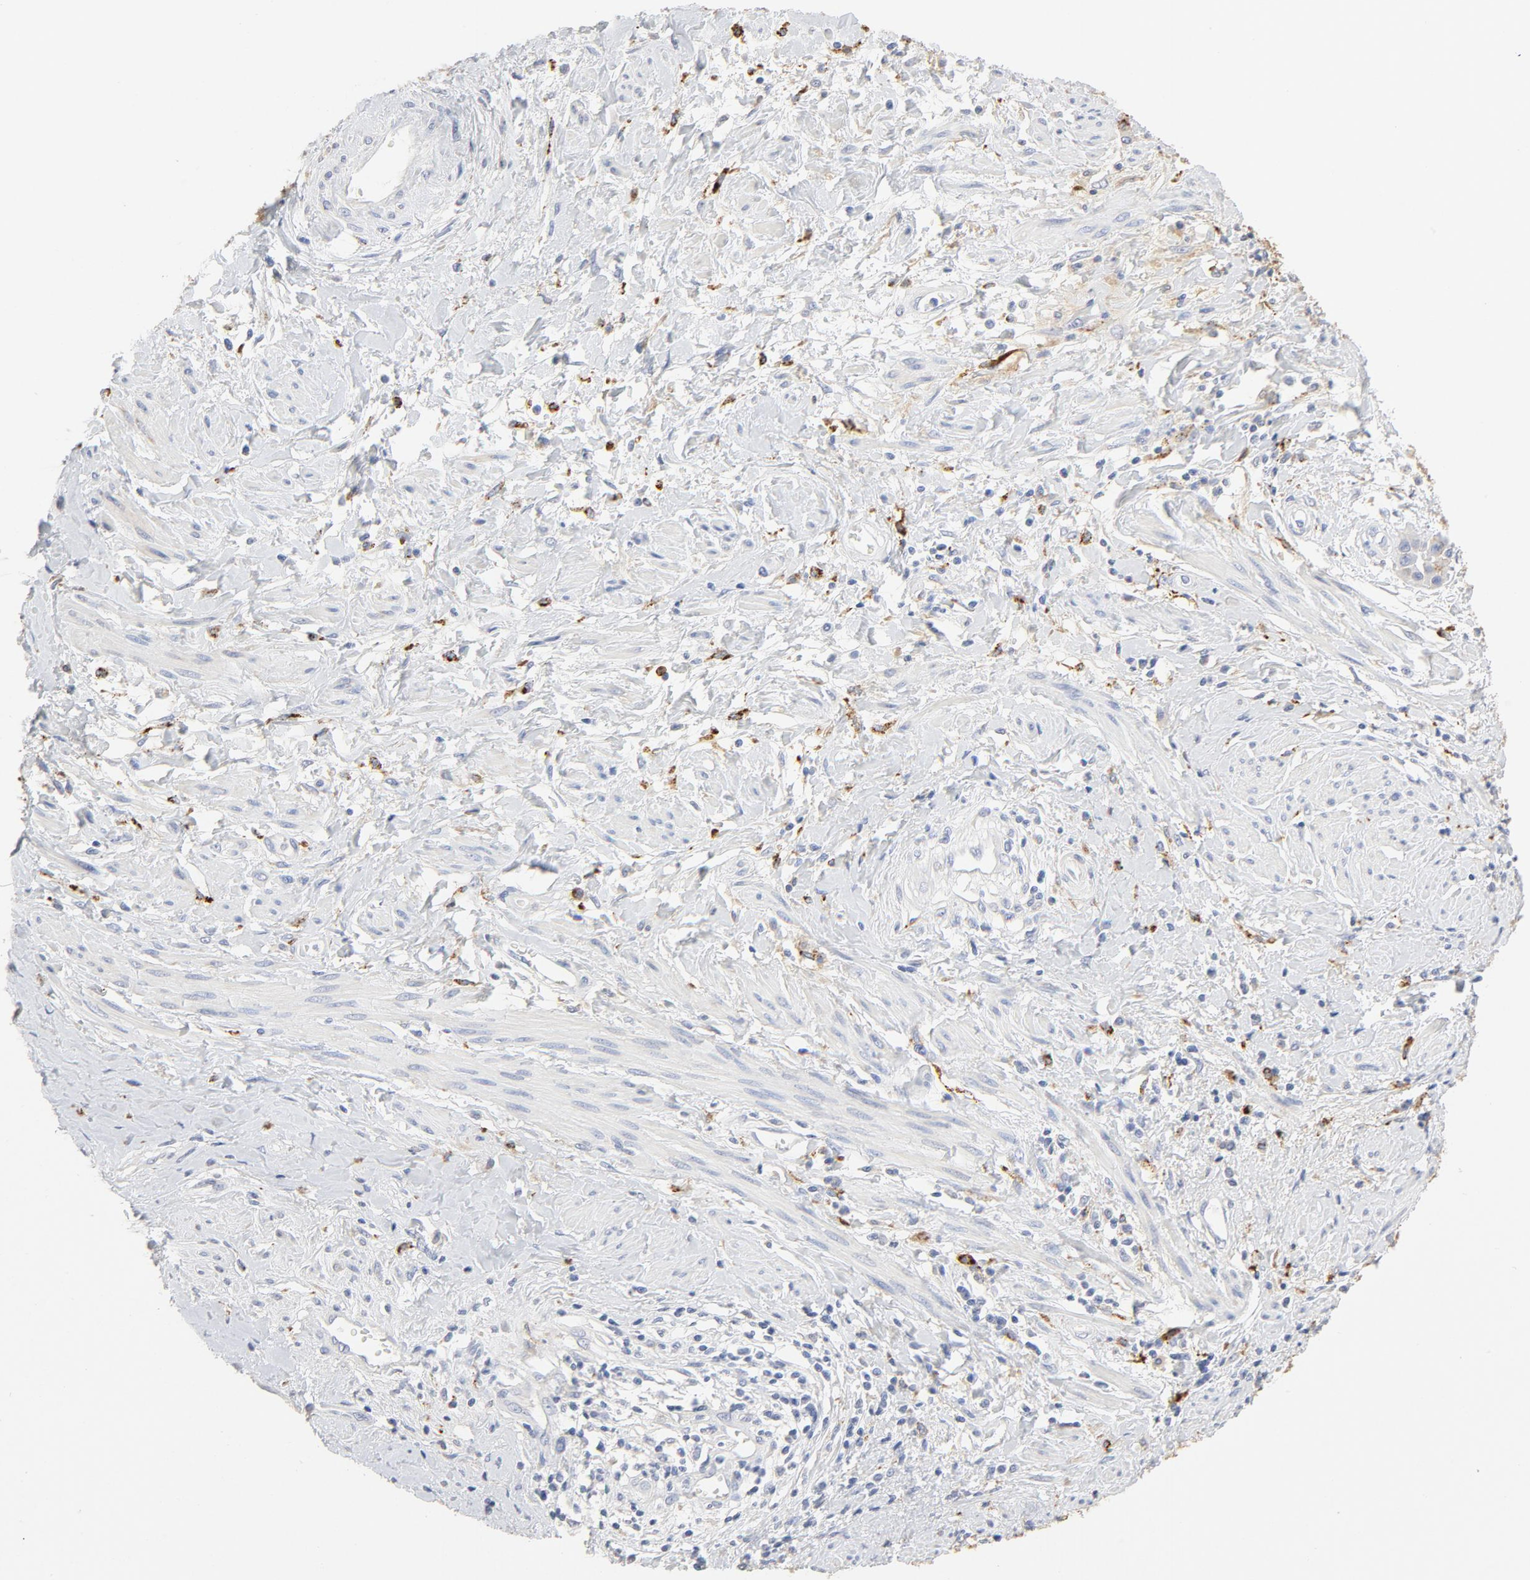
{"staining": {"intensity": "weak", "quantity": "<25%", "location": "cytoplasmic/membranous"}, "tissue": "cervical cancer", "cell_type": "Tumor cells", "image_type": "cancer", "snomed": [{"axis": "morphology", "description": "Squamous cell carcinoma, NOS"}, {"axis": "topography", "description": "Cervix"}], "caption": "Tumor cells are negative for protein expression in human cervical cancer. Brightfield microscopy of immunohistochemistry (IHC) stained with DAB (3,3'-diaminobenzidine) (brown) and hematoxylin (blue), captured at high magnification.", "gene": "MAGEB17", "patient": {"sex": "female", "age": 57}}